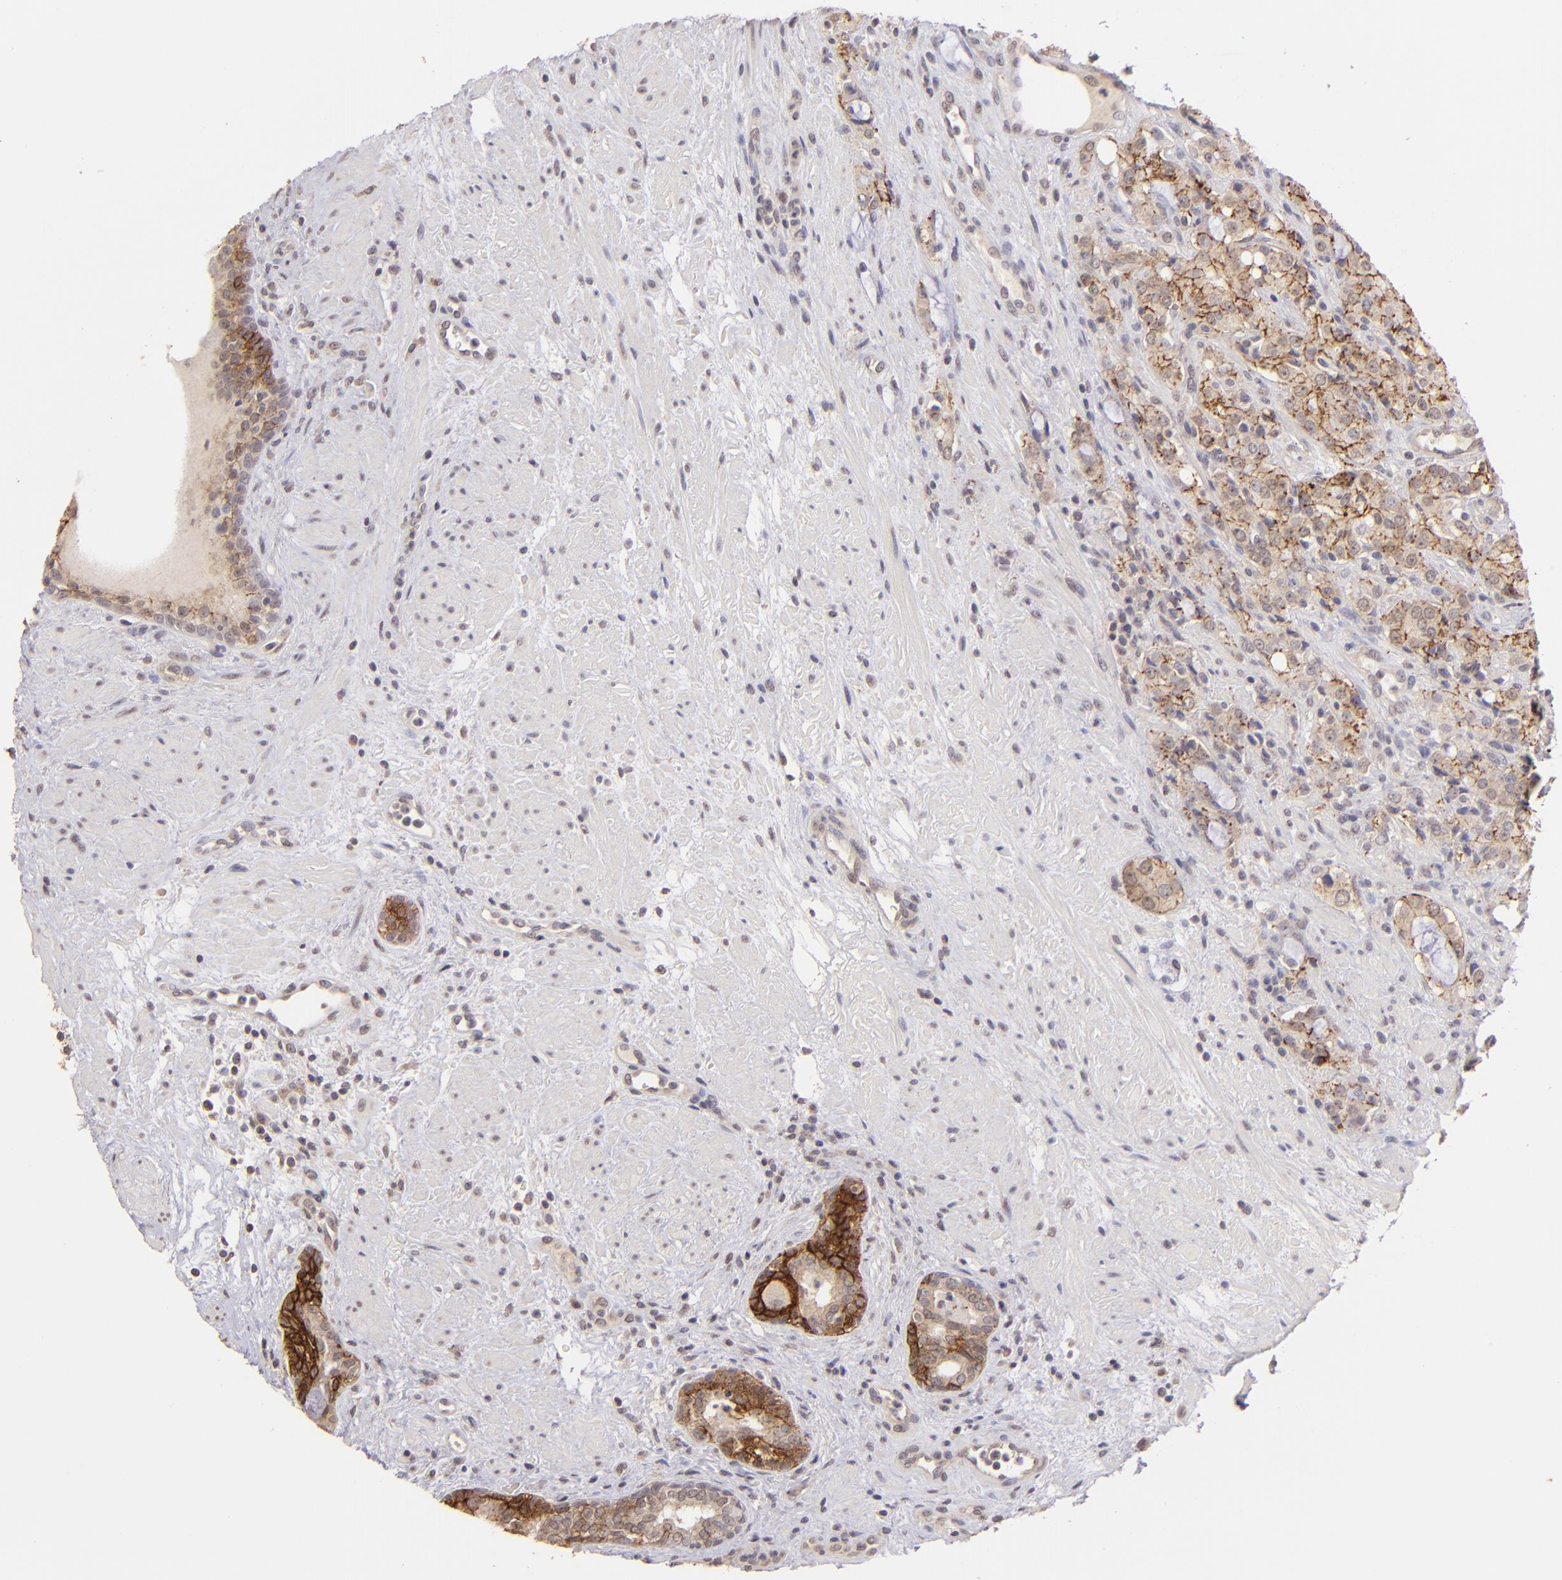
{"staining": {"intensity": "moderate", "quantity": ">75%", "location": "cytoplasmic/membranous"}, "tissue": "prostate cancer", "cell_type": "Tumor cells", "image_type": "cancer", "snomed": [{"axis": "morphology", "description": "Adenocarcinoma, High grade"}, {"axis": "topography", "description": "Prostate"}], "caption": "Immunohistochemical staining of human prostate cancer (adenocarcinoma (high-grade)) shows medium levels of moderate cytoplasmic/membranous expression in about >75% of tumor cells. Nuclei are stained in blue.", "gene": "CLDN1", "patient": {"sex": "male", "age": 72}}